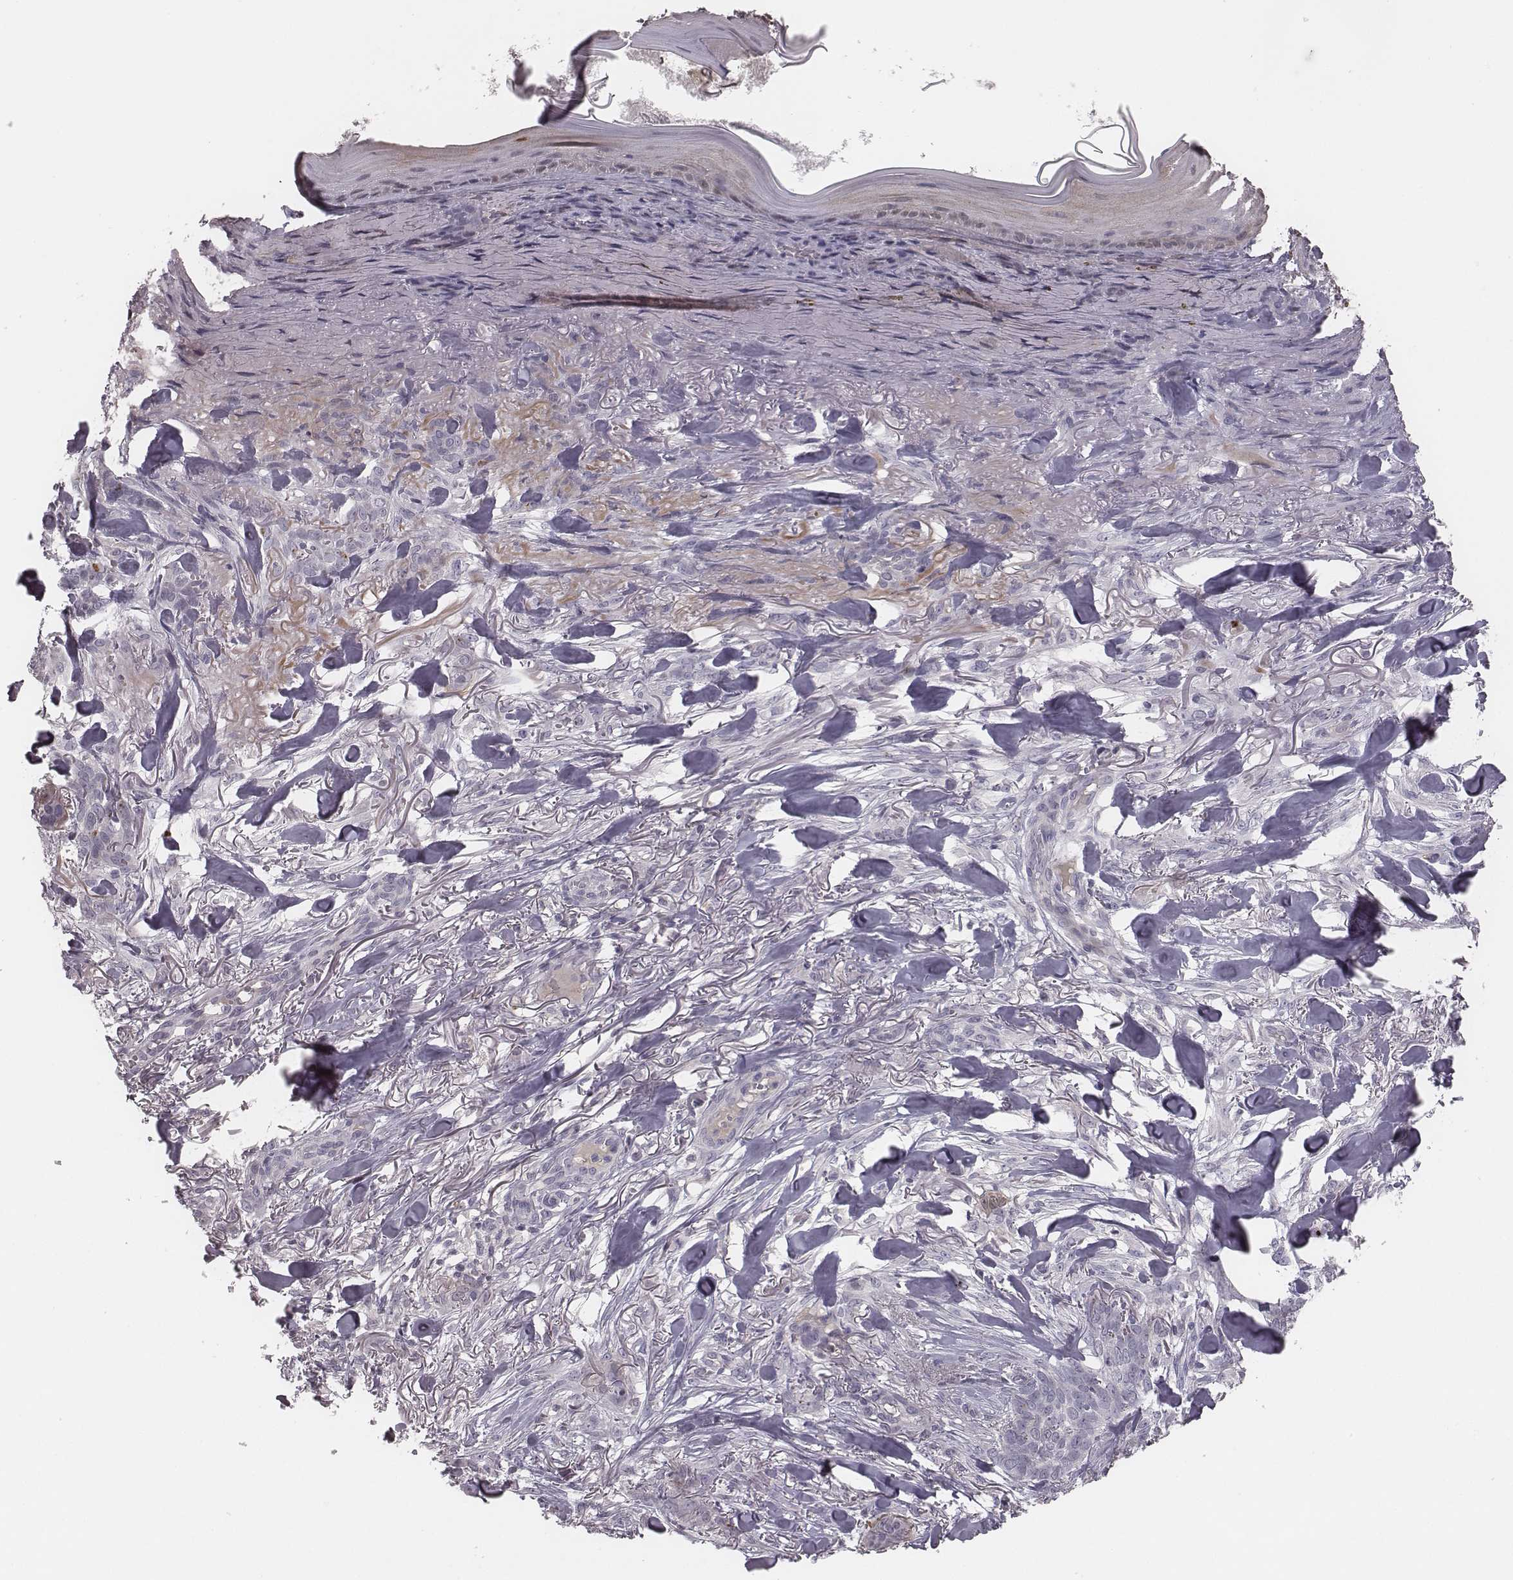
{"staining": {"intensity": "negative", "quantity": "none", "location": "none"}, "tissue": "skin cancer", "cell_type": "Tumor cells", "image_type": "cancer", "snomed": [{"axis": "morphology", "description": "Basal cell carcinoma"}, {"axis": "topography", "description": "Skin"}], "caption": "The image displays no staining of tumor cells in skin cancer (basal cell carcinoma).", "gene": "TLX3", "patient": {"sex": "female", "age": 61}}